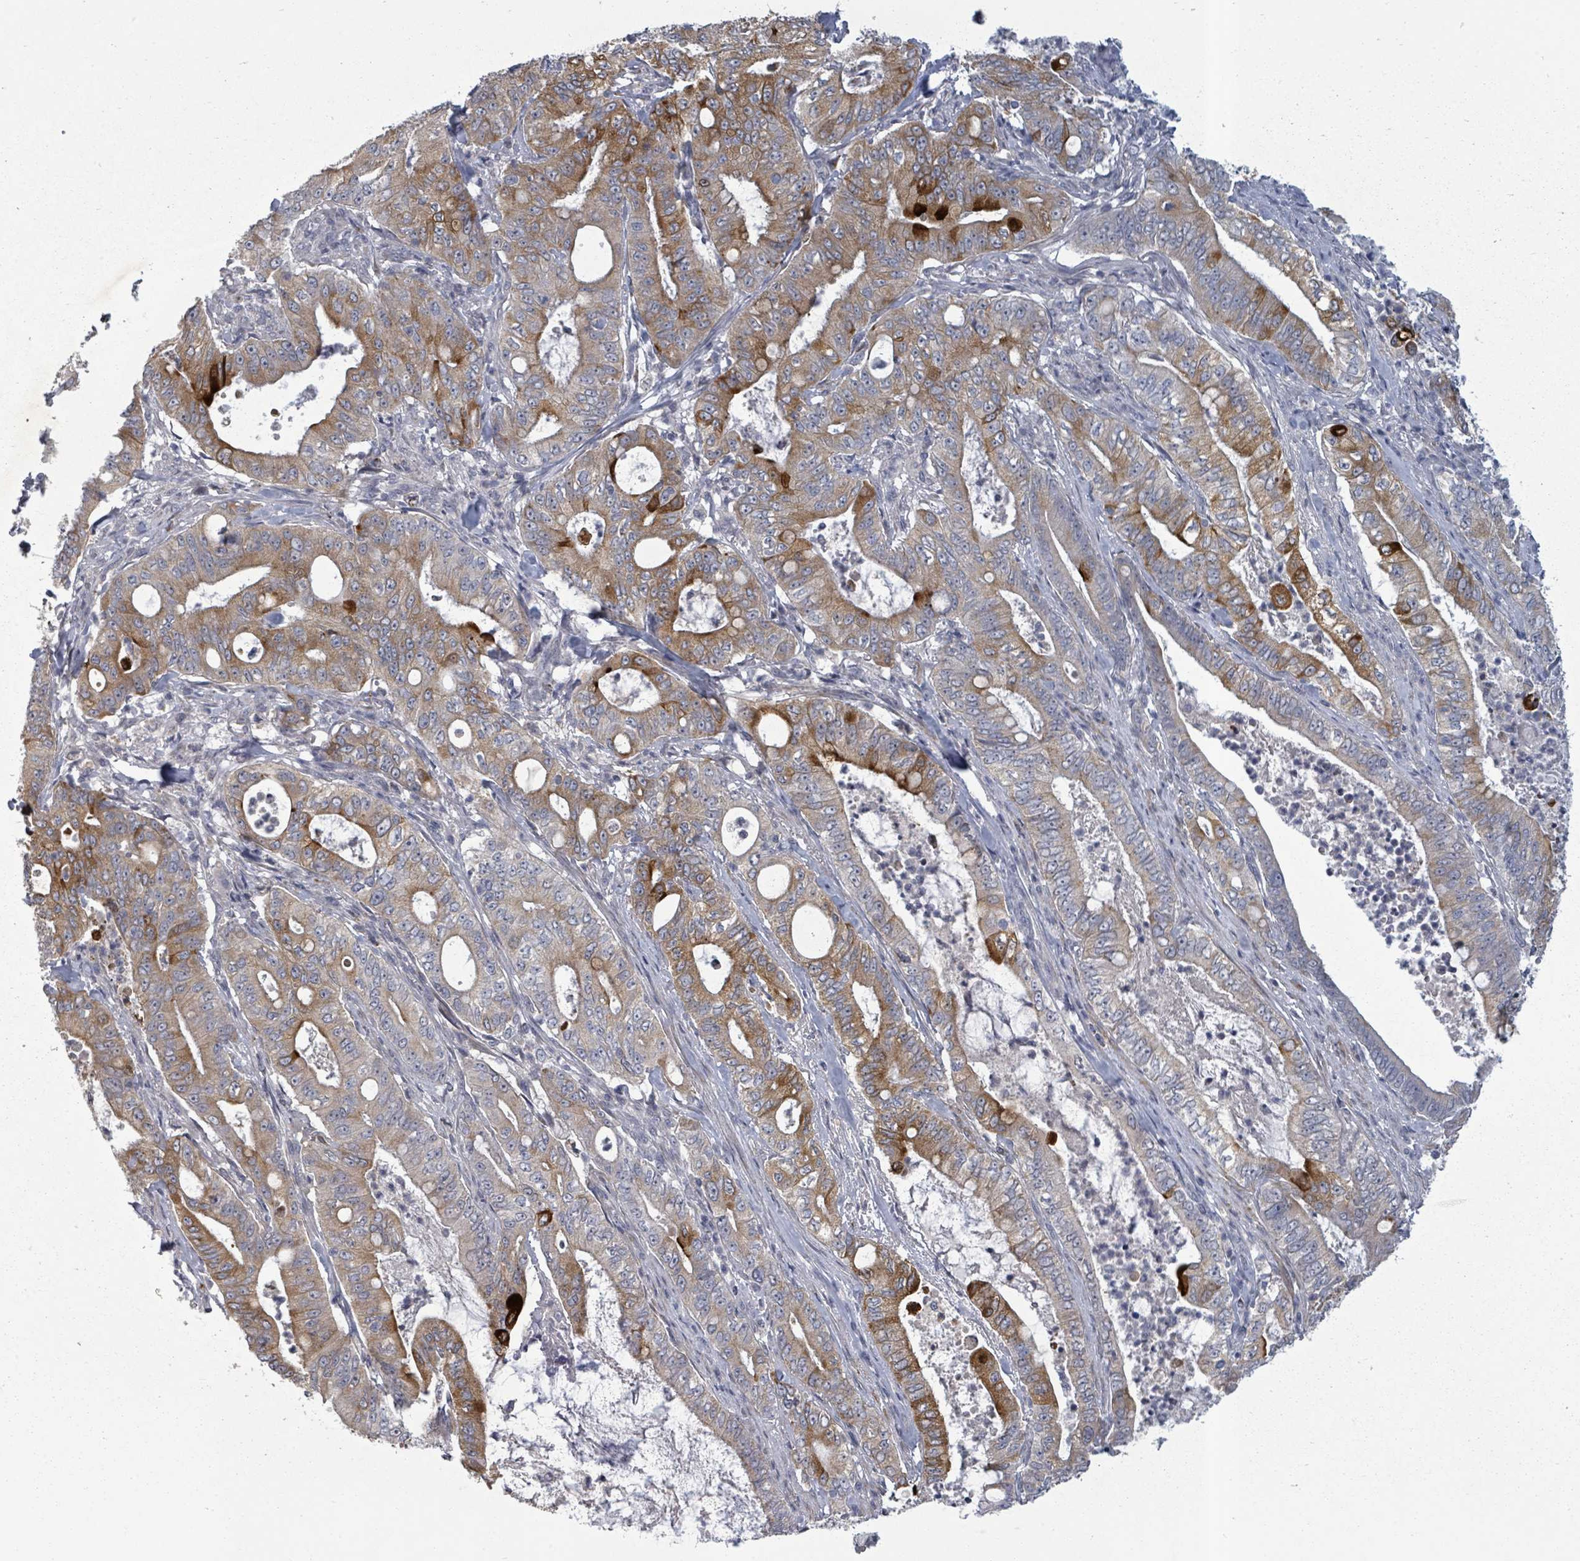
{"staining": {"intensity": "strong", "quantity": "25%-75%", "location": "cytoplasmic/membranous"}, "tissue": "pancreatic cancer", "cell_type": "Tumor cells", "image_type": "cancer", "snomed": [{"axis": "morphology", "description": "Adenocarcinoma, NOS"}, {"axis": "topography", "description": "Pancreas"}], "caption": "This is an image of immunohistochemistry staining of adenocarcinoma (pancreatic), which shows strong expression in the cytoplasmic/membranous of tumor cells.", "gene": "PTPN20", "patient": {"sex": "male", "age": 71}}